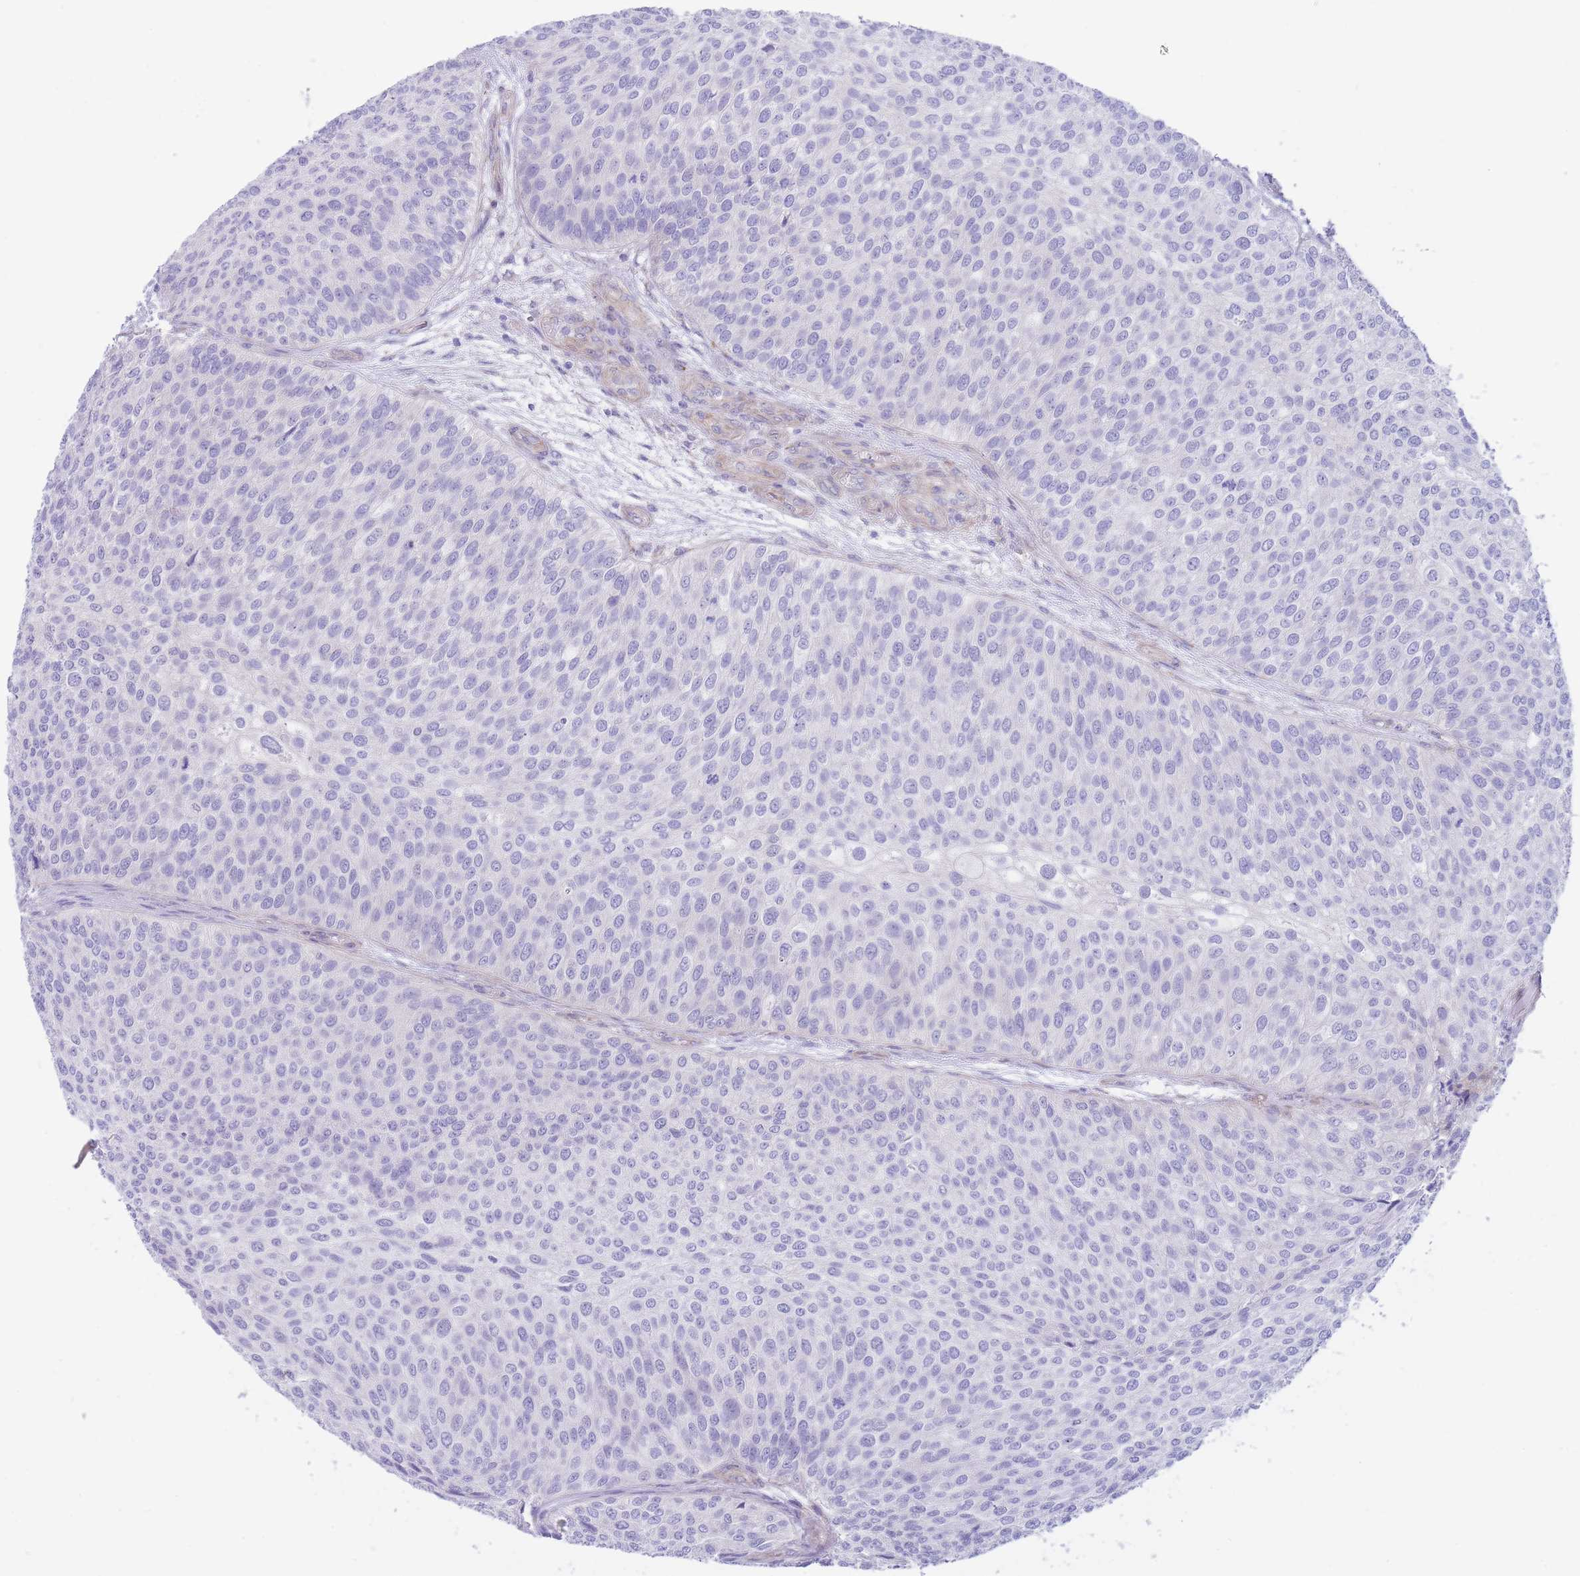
{"staining": {"intensity": "negative", "quantity": "none", "location": "none"}, "tissue": "urothelial cancer", "cell_type": "Tumor cells", "image_type": "cancer", "snomed": [{"axis": "morphology", "description": "Urothelial carcinoma, Low grade"}, {"axis": "topography", "description": "Urinary bladder"}], "caption": "Immunohistochemistry histopathology image of urothelial cancer stained for a protein (brown), which exhibits no positivity in tumor cells.", "gene": "DET1", "patient": {"sex": "male", "age": 84}}